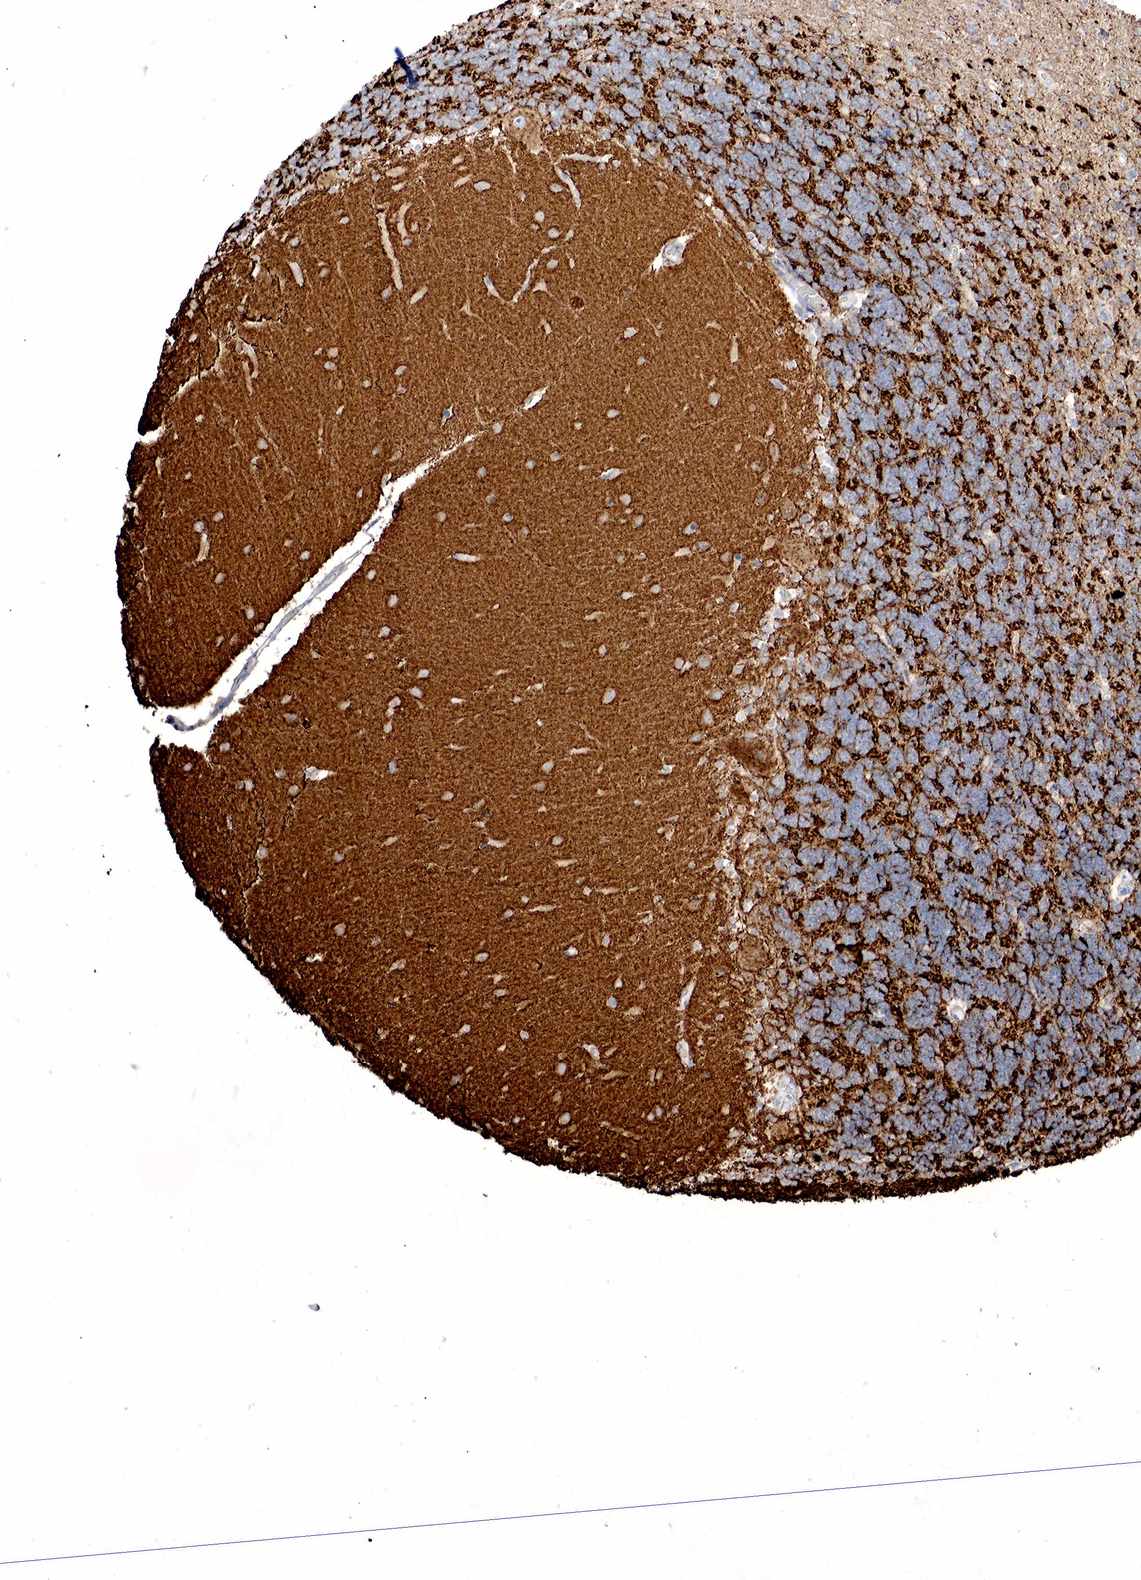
{"staining": {"intensity": "strong", "quantity": "<25%", "location": "cytoplasmic/membranous"}, "tissue": "cerebellum", "cell_type": "Cells in granular layer", "image_type": "normal", "snomed": [{"axis": "morphology", "description": "Normal tissue, NOS"}, {"axis": "topography", "description": "Cerebellum"}], "caption": "Cerebellum stained with a protein marker shows strong staining in cells in granular layer.", "gene": "SYP", "patient": {"sex": "female", "age": 54}}